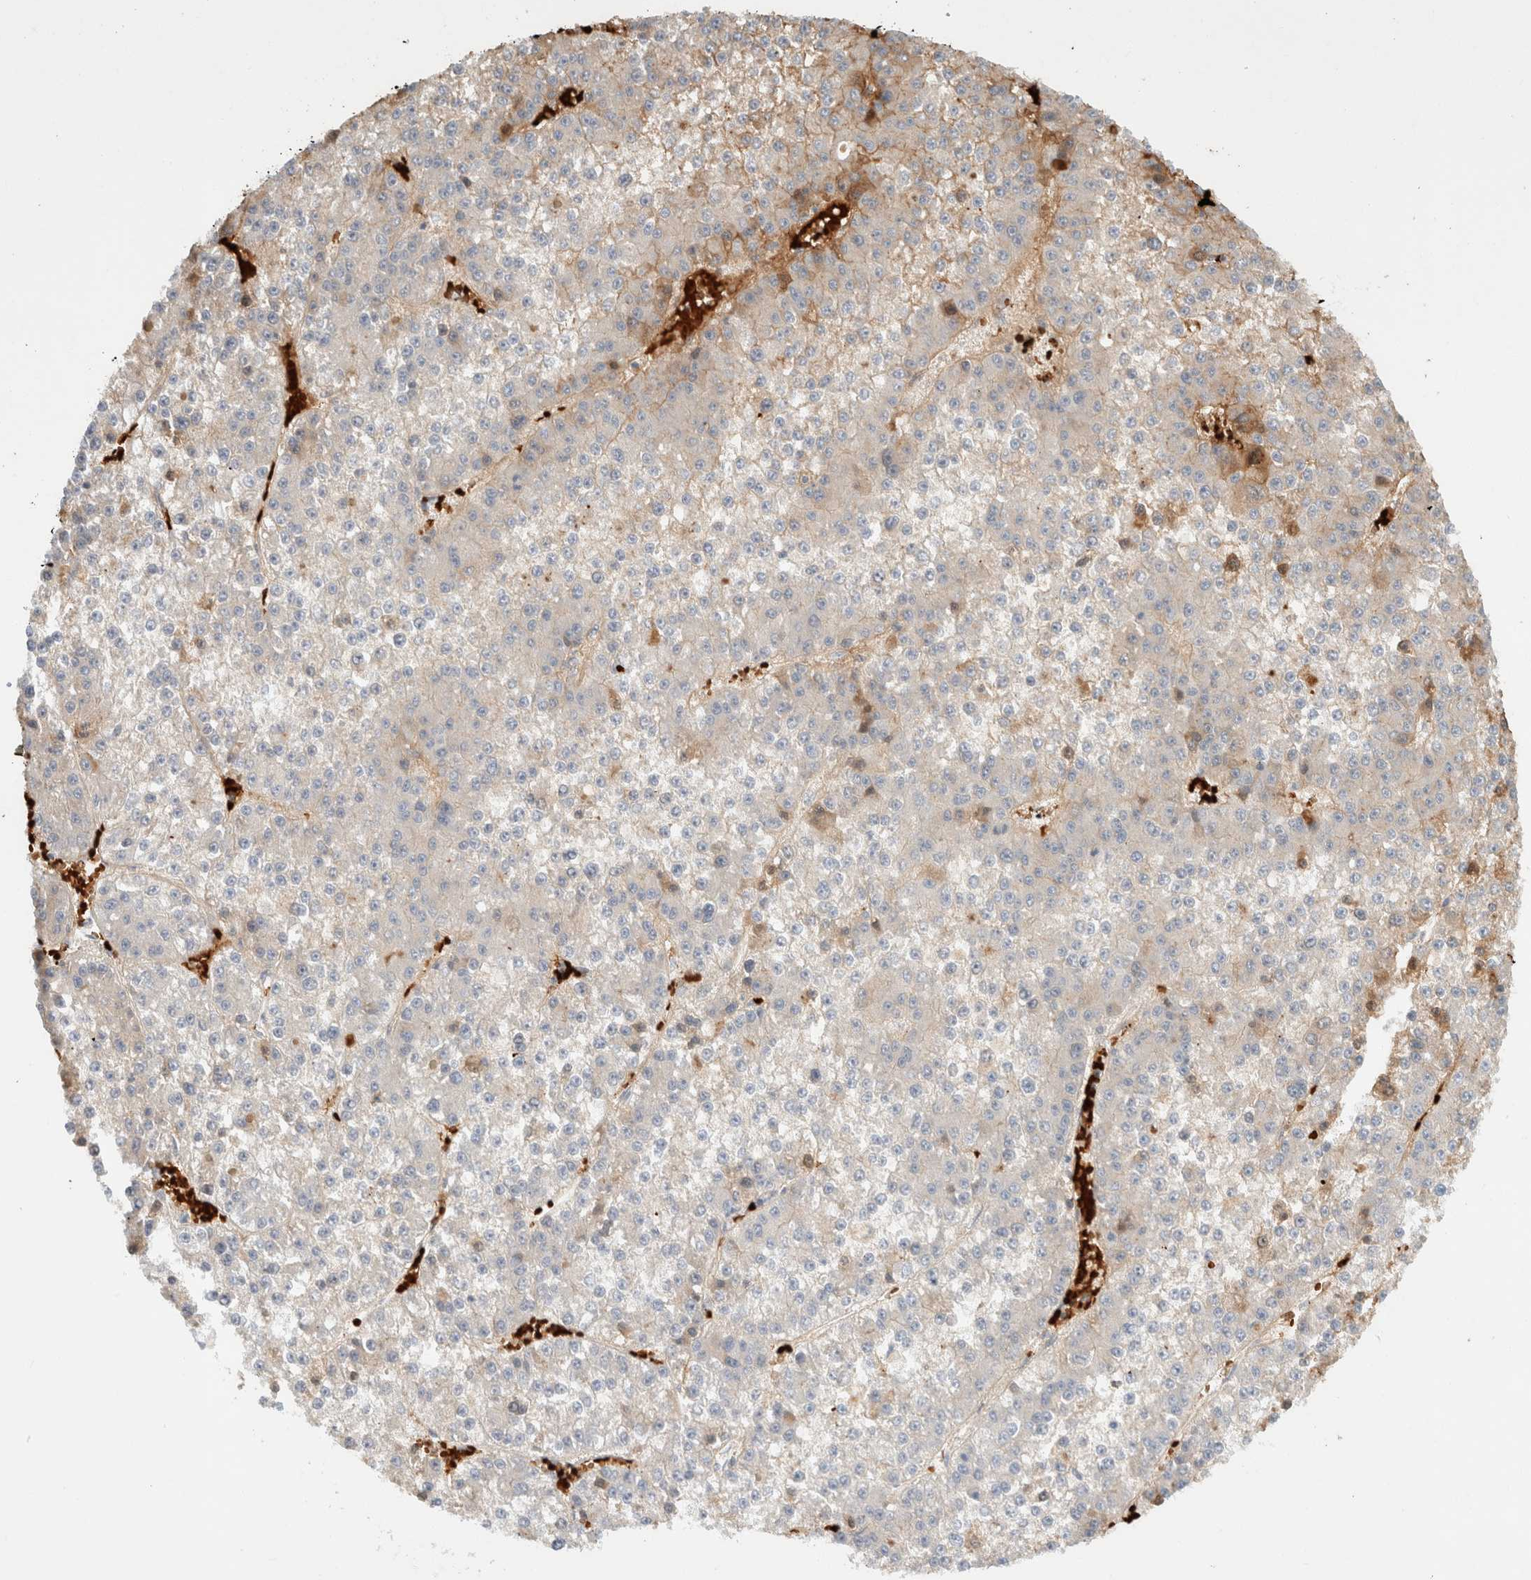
{"staining": {"intensity": "weak", "quantity": "25%-75%", "location": "cytoplasmic/membranous"}, "tissue": "liver cancer", "cell_type": "Tumor cells", "image_type": "cancer", "snomed": [{"axis": "morphology", "description": "Carcinoma, Hepatocellular, NOS"}, {"axis": "topography", "description": "Liver"}], "caption": "A photomicrograph of liver hepatocellular carcinoma stained for a protein displays weak cytoplasmic/membranous brown staining in tumor cells.", "gene": "MST1", "patient": {"sex": "female", "age": 73}}